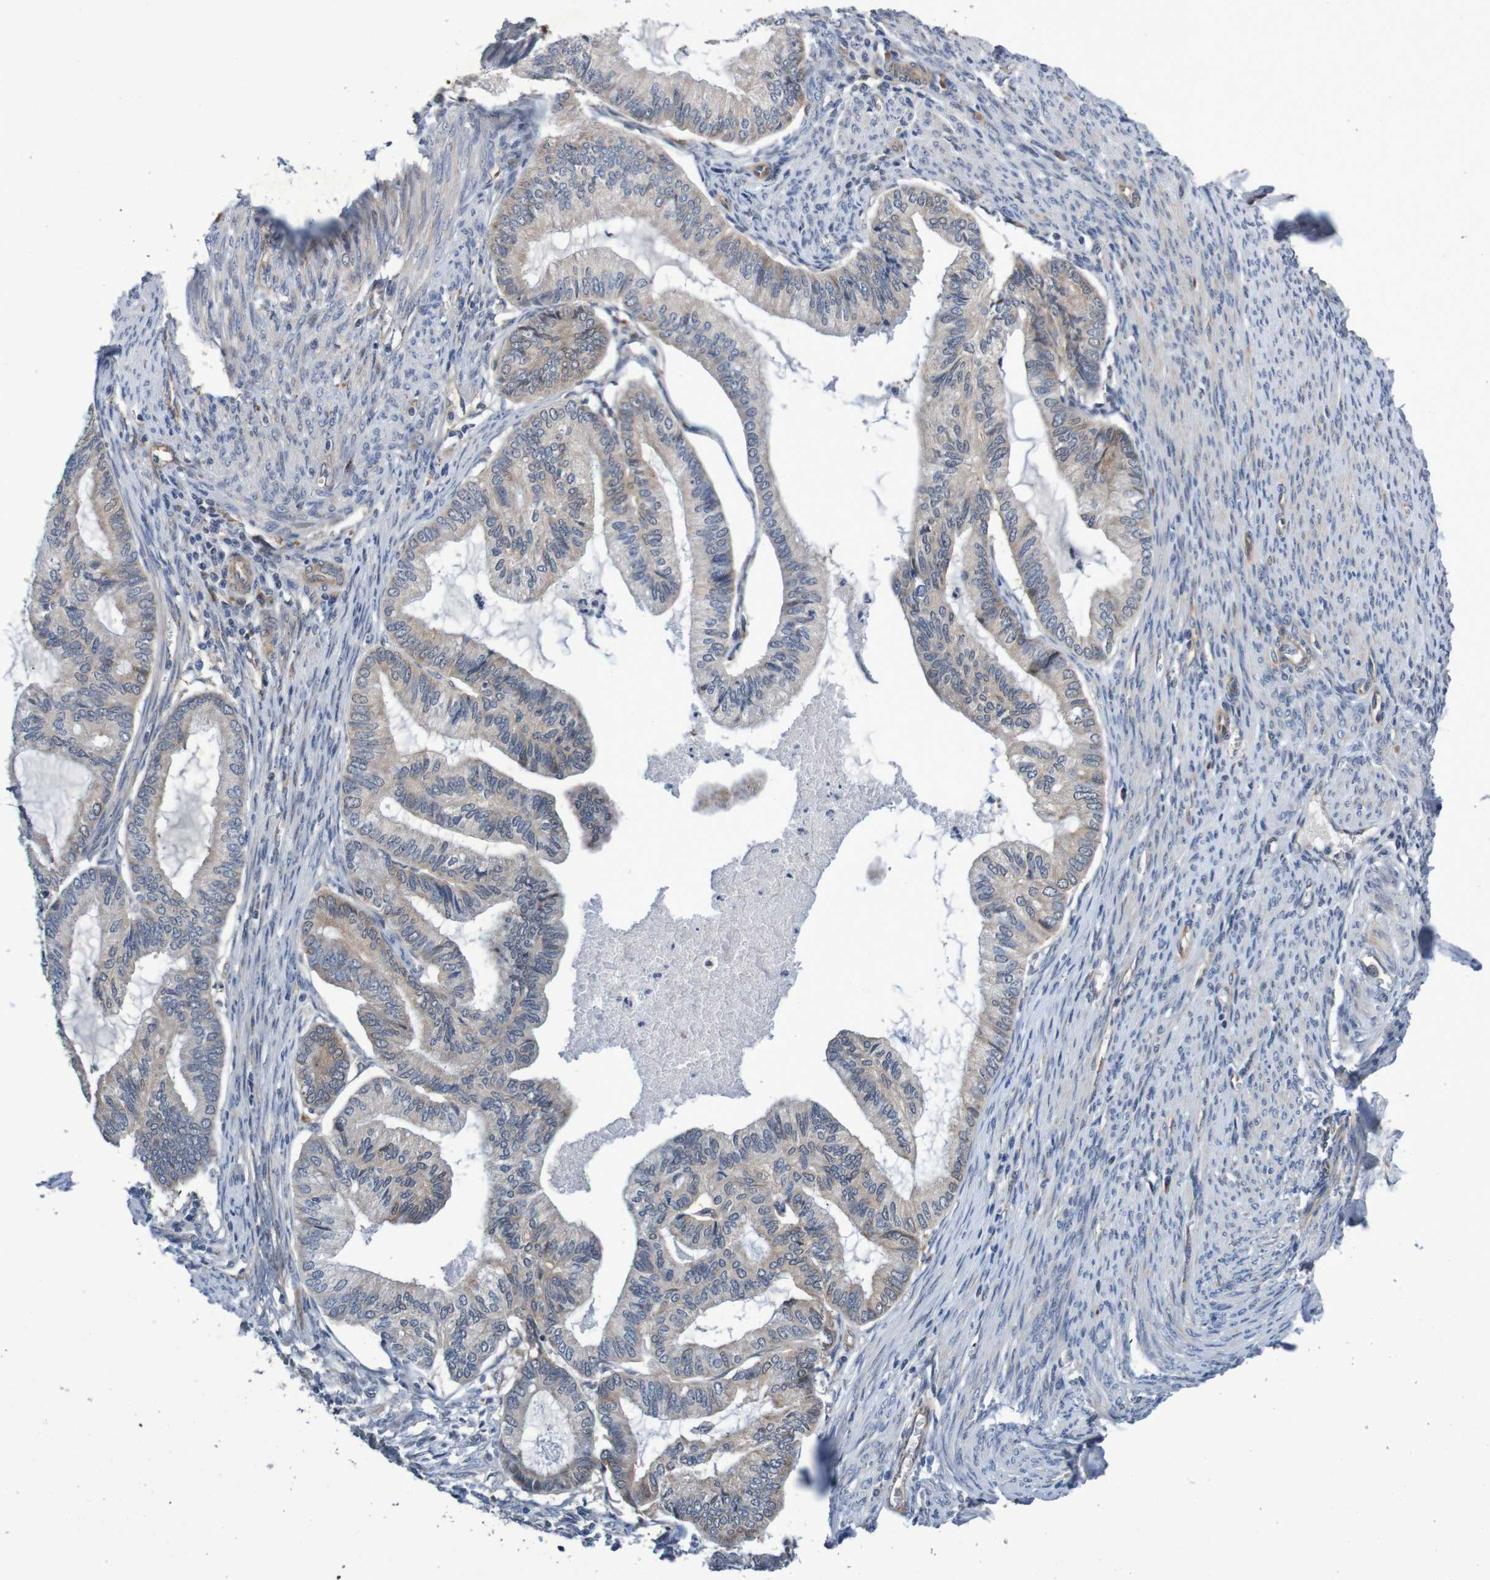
{"staining": {"intensity": "moderate", "quantity": "<25%", "location": "cytoplasmic/membranous"}, "tissue": "cervical cancer", "cell_type": "Tumor cells", "image_type": "cancer", "snomed": [{"axis": "morphology", "description": "Normal tissue, NOS"}, {"axis": "morphology", "description": "Adenocarcinoma, NOS"}, {"axis": "topography", "description": "Cervix"}, {"axis": "topography", "description": "Endometrium"}], "caption": "Protein analysis of cervical cancer (adenocarcinoma) tissue reveals moderate cytoplasmic/membranous staining in approximately <25% of tumor cells.", "gene": "CPED1", "patient": {"sex": "female", "age": 86}}